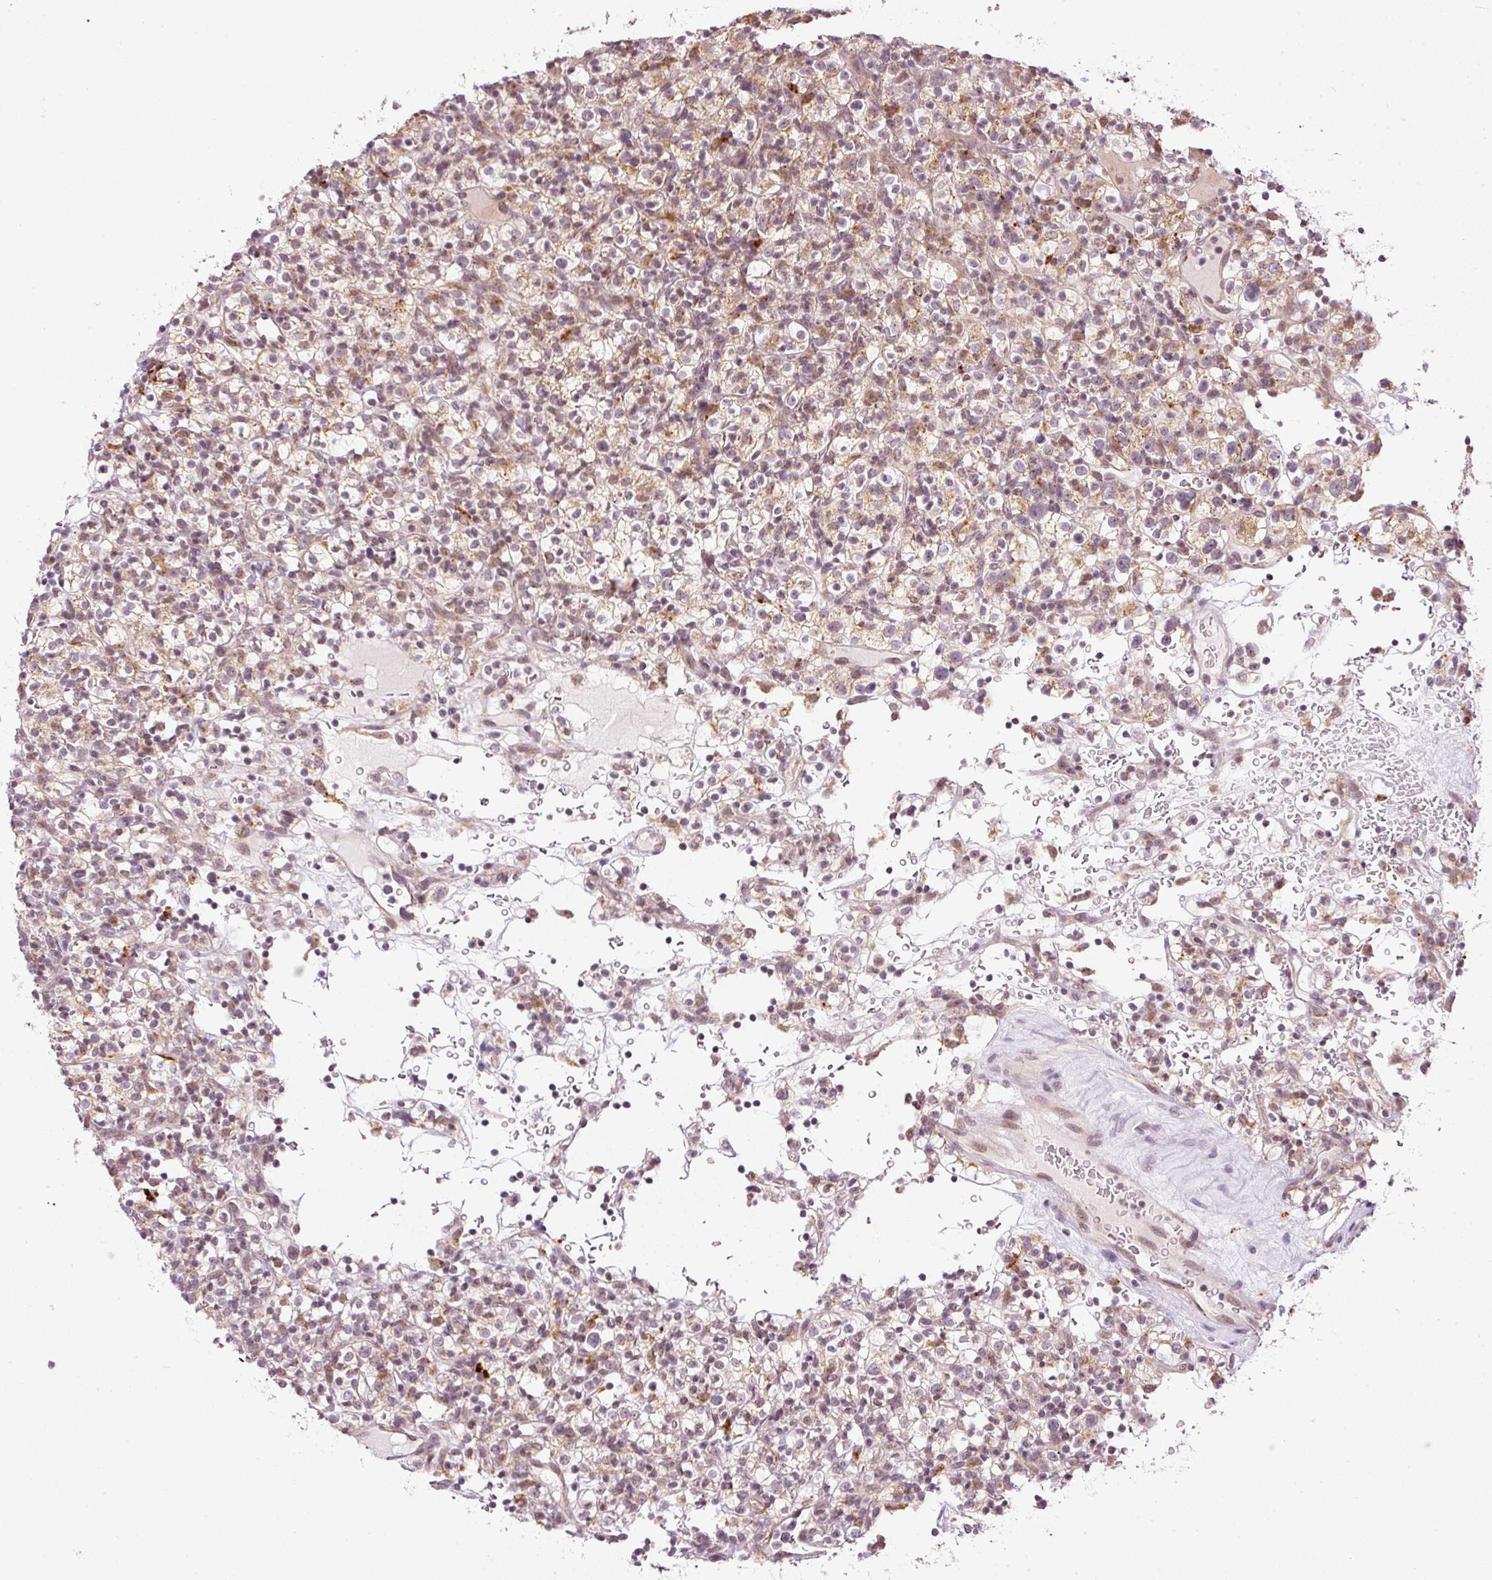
{"staining": {"intensity": "weak", "quantity": "<25%", "location": "cytoplasmic/membranous"}, "tissue": "renal cancer", "cell_type": "Tumor cells", "image_type": "cancer", "snomed": [{"axis": "morphology", "description": "Normal tissue, NOS"}, {"axis": "morphology", "description": "Adenocarcinoma, NOS"}, {"axis": "topography", "description": "Kidney"}], "caption": "Immunohistochemical staining of renal cancer (adenocarcinoma) displays no significant expression in tumor cells. (DAB (3,3'-diaminobenzidine) immunohistochemistry, high magnification).", "gene": "ZNF639", "patient": {"sex": "female", "age": 72}}